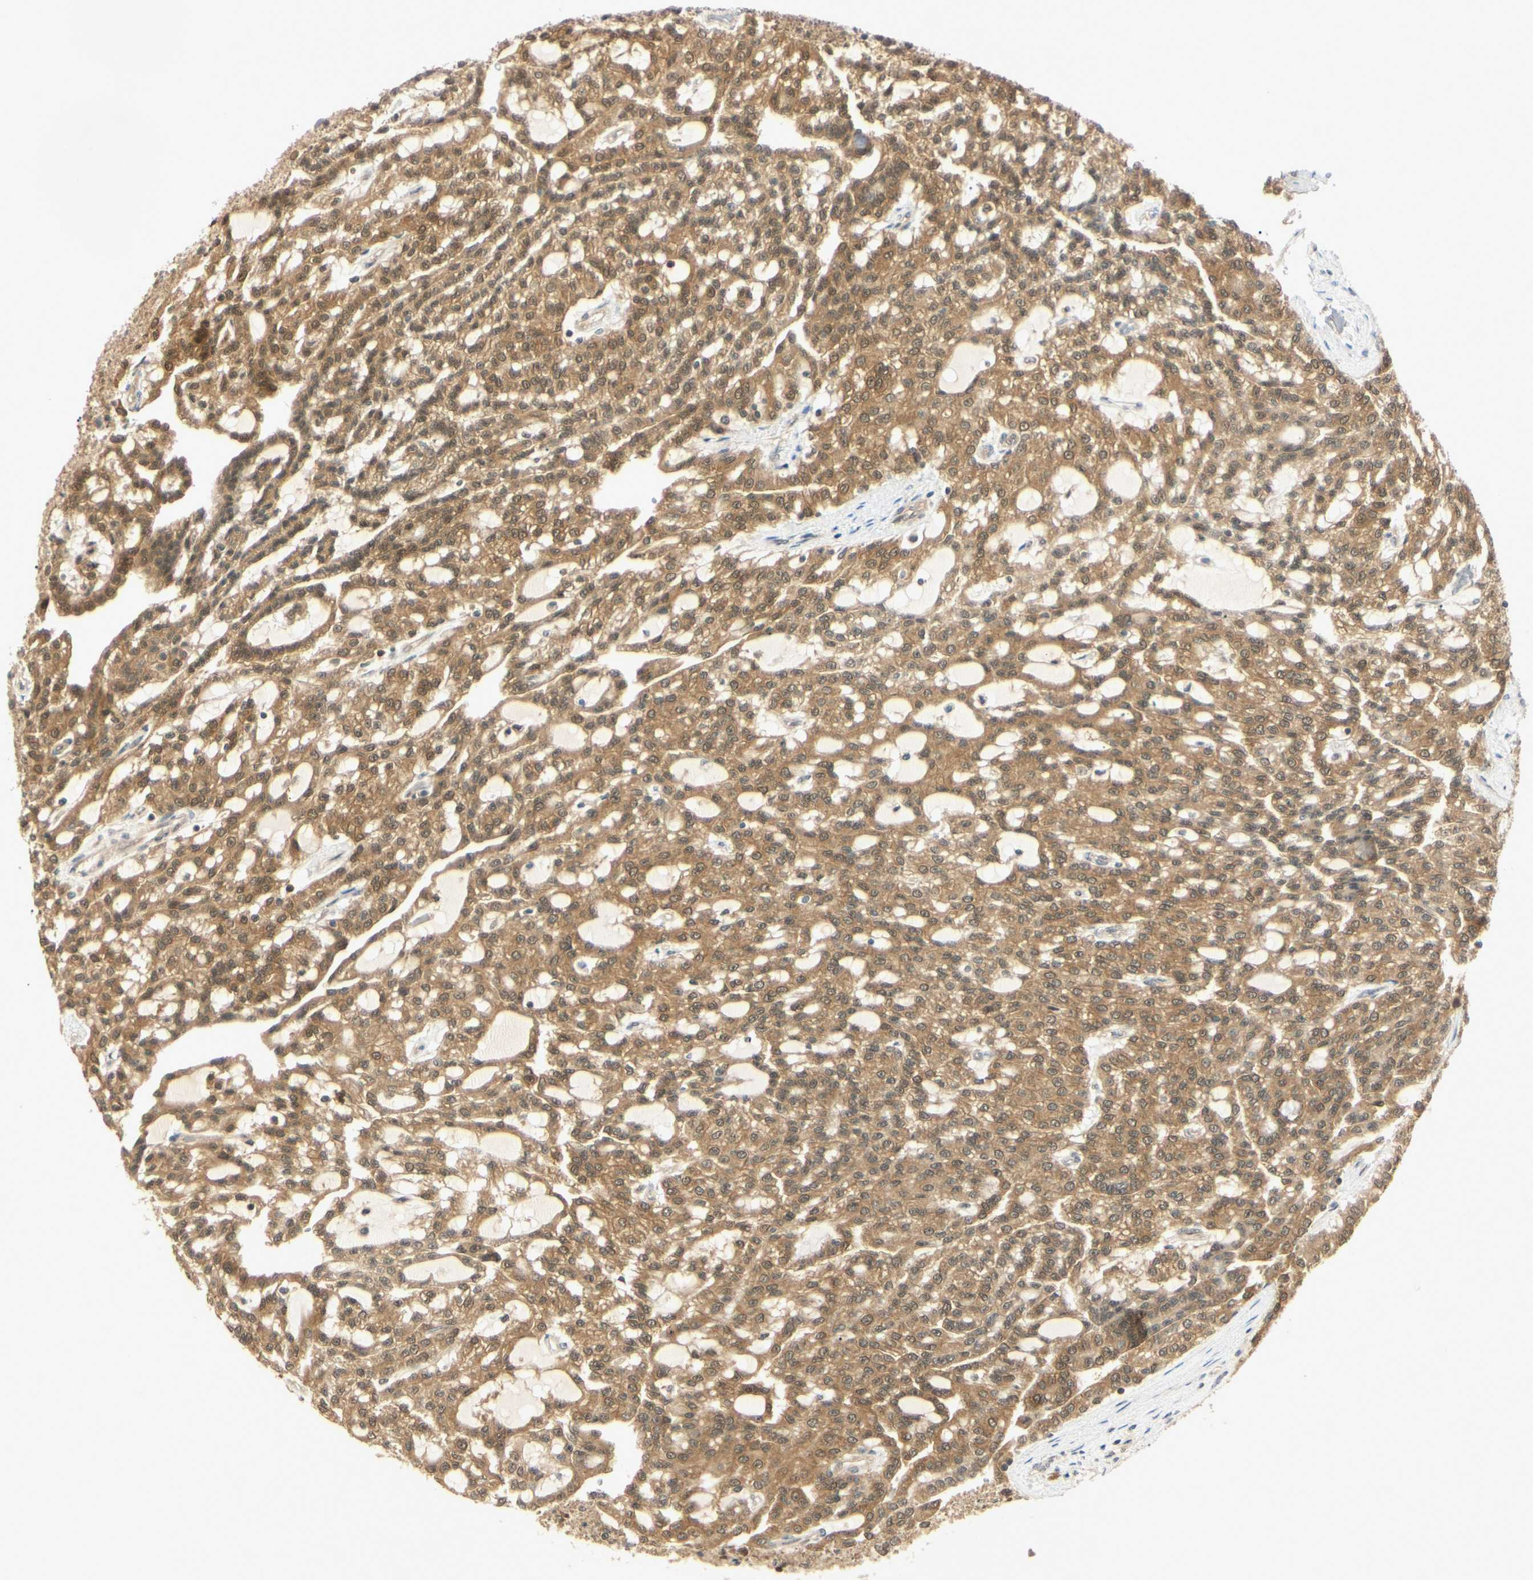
{"staining": {"intensity": "strong", "quantity": ">75%", "location": "cytoplasmic/membranous,nuclear"}, "tissue": "renal cancer", "cell_type": "Tumor cells", "image_type": "cancer", "snomed": [{"axis": "morphology", "description": "Adenocarcinoma, NOS"}, {"axis": "topography", "description": "Kidney"}], "caption": "A histopathology image of adenocarcinoma (renal) stained for a protein demonstrates strong cytoplasmic/membranous and nuclear brown staining in tumor cells.", "gene": "UBE2Z", "patient": {"sex": "male", "age": 63}}